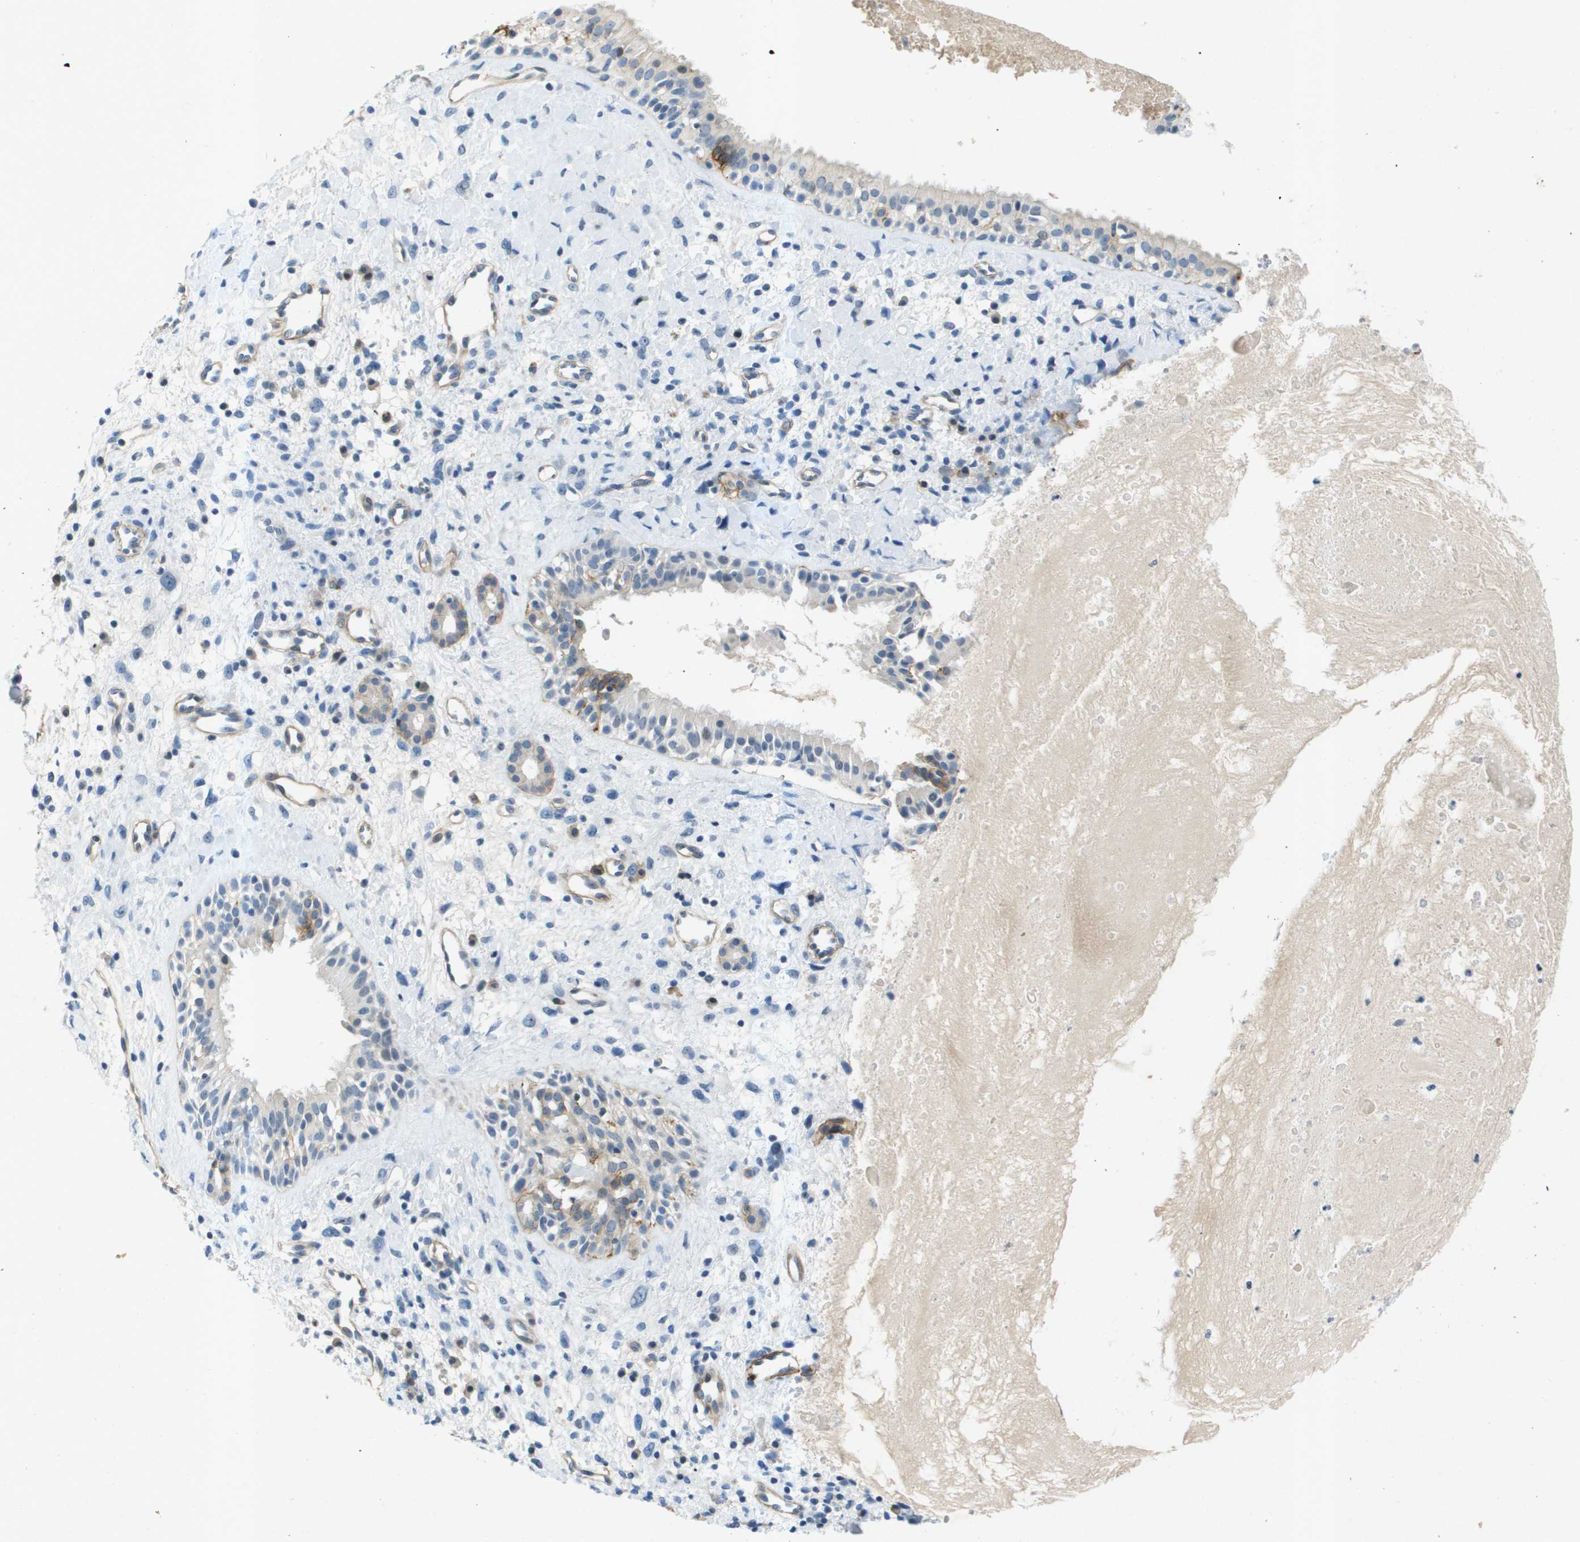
{"staining": {"intensity": "moderate", "quantity": "<25%", "location": "cytoplasmic/membranous"}, "tissue": "nasopharynx", "cell_type": "Respiratory epithelial cells", "image_type": "normal", "snomed": [{"axis": "morphology", "description": "Normal tissue, NOS"}, {"axis": "topography", "description": "Nasopharynx"}], "caption": "Protein staining of normal nasopharynx demonstrates moderate cytoplasmic/membranous staining in approximately <25% of respiratory epithelial cells.", "gene": "ITGA6", "patient": {"sex": "male", "age": 22}}